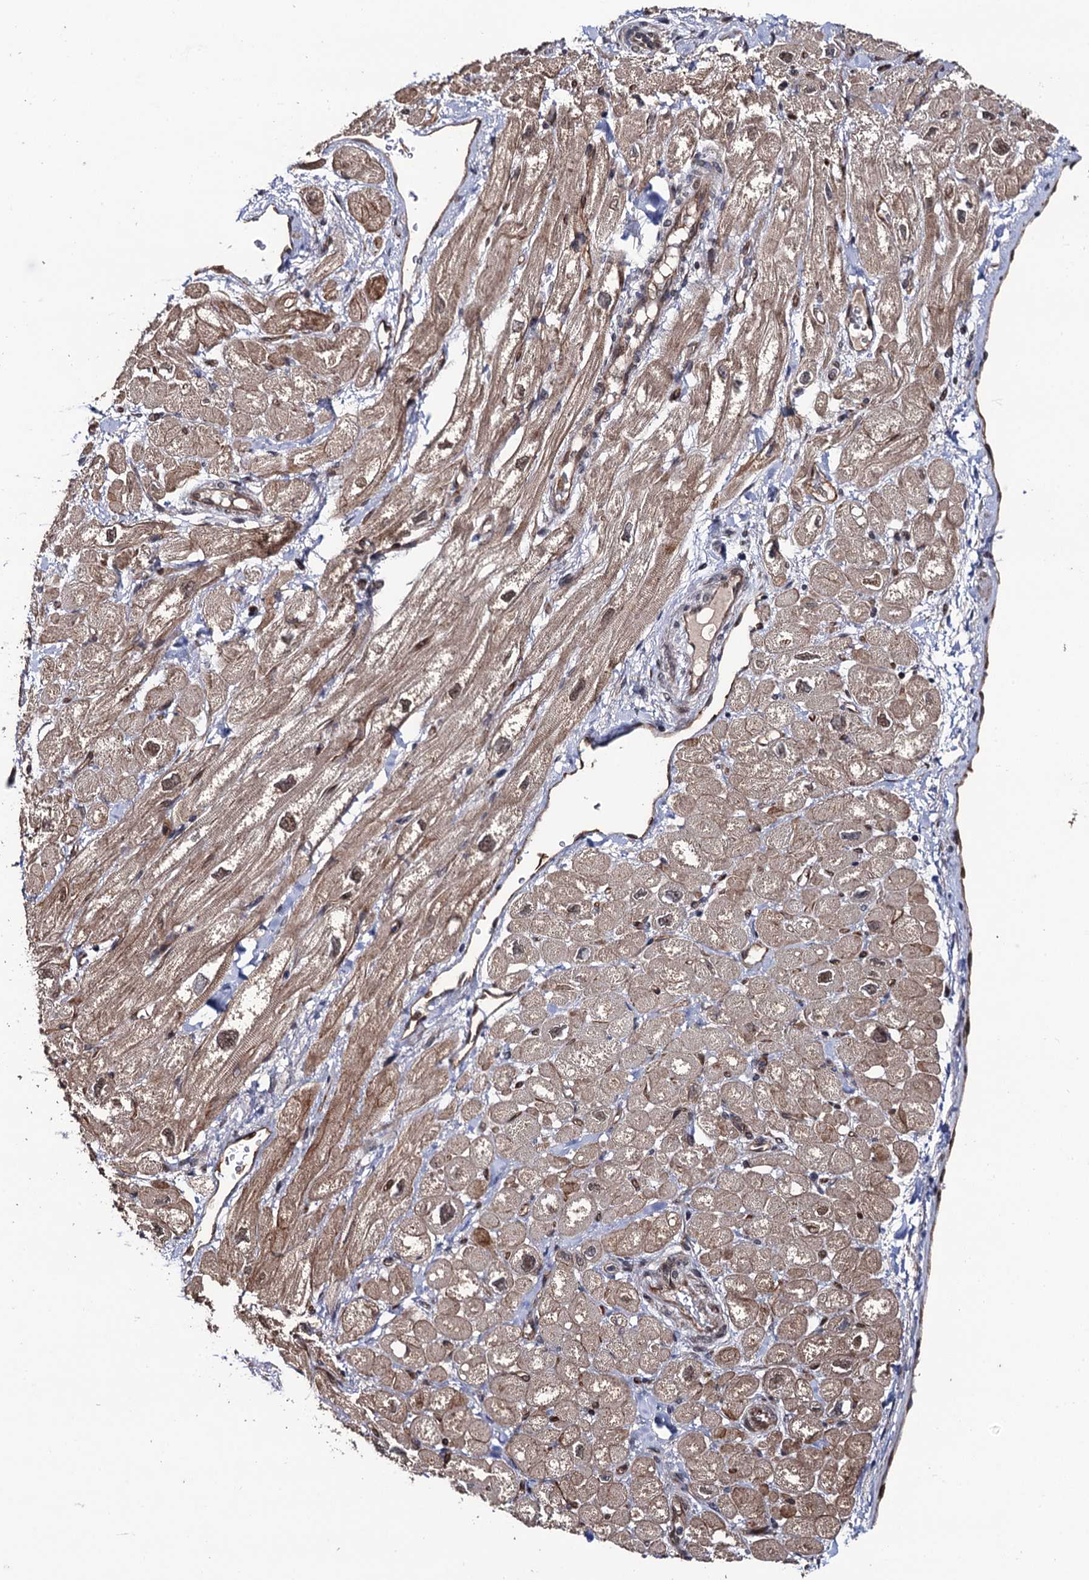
{"staining": {"intensity": "moderate", "quantity": "<25%", "location": "cytoplasmic/membranous,nuclear"}, "tissue": "heart muscle", "cell_type": "Cardiomyocytes", "image_type": "normal", "snomed": [{"axis": "morphology", "description": "Normal tissue, NOS"}, {"axis": "topography", "description": "Heart"}], "caption": "Heart muscle stained with IHC demonstrates moderate cytoplasmic/membranous,nuclear staining in approximately <25% of cardiomyocytes. (Stains: DAB in brown, nuclei in blue, Microscopy: brightfield microscopy at high magnification).", "gene": "LRRC63", "patient": {"sex": "male", "age": 65}}